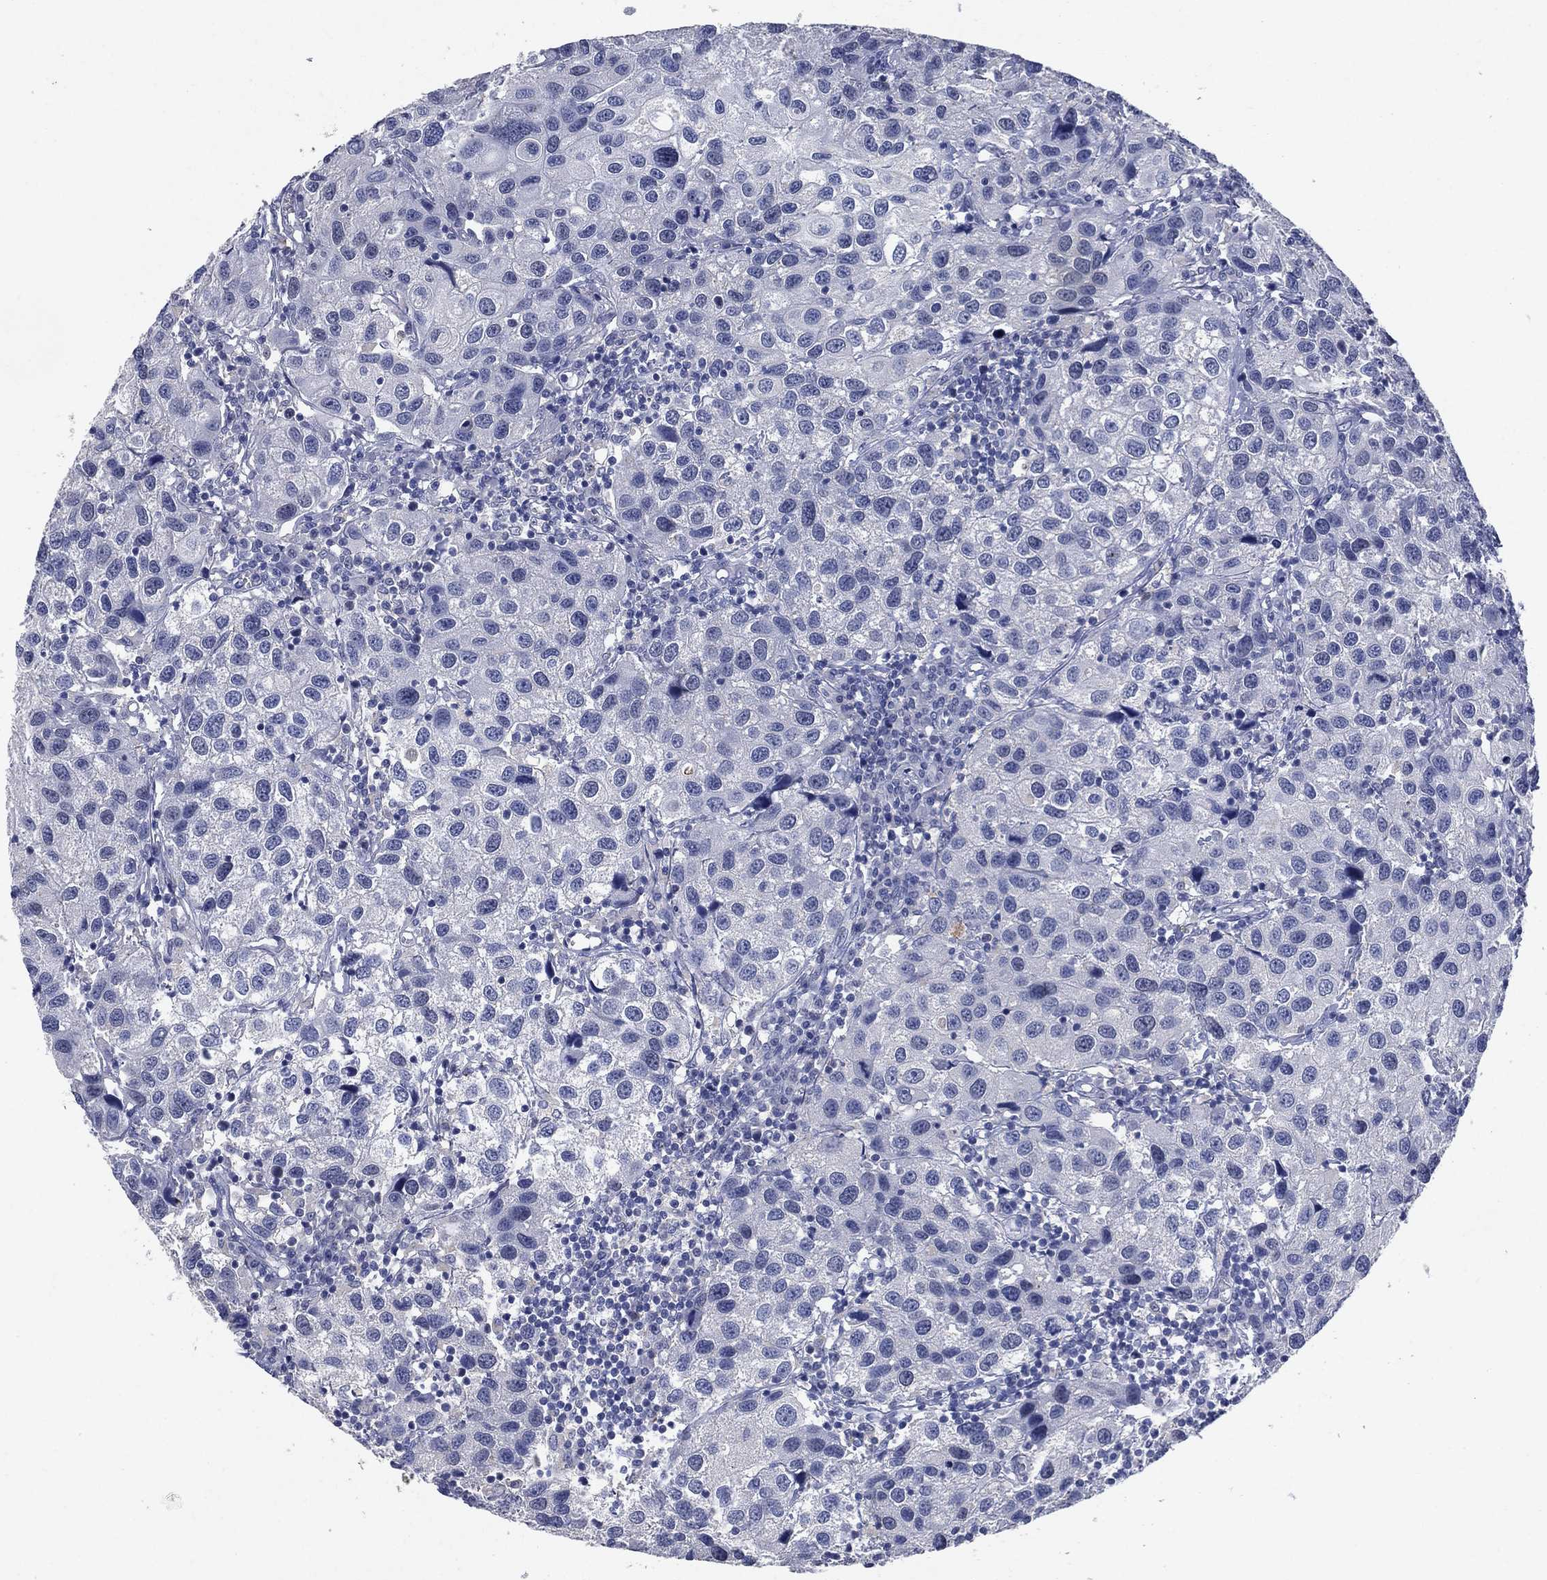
{"staining": {"intensity": "negative", "quantity": "none", "location": "none"}, "tissue": "urothelial cancer", "cell_type": "Tumor cells", "image_type": "cancer", "snomed": [{"axis": "morphology", "description": "Urothelial carcinoma, High grade"}, {"axis": "topography", "description": "Urinary bladder"}], "caption": "There is no significant staining in tumor cells of urothelial carcinoma (high-grade).", "gene": "FSCN2", "patient": {"sex": "male", "age": 79}}